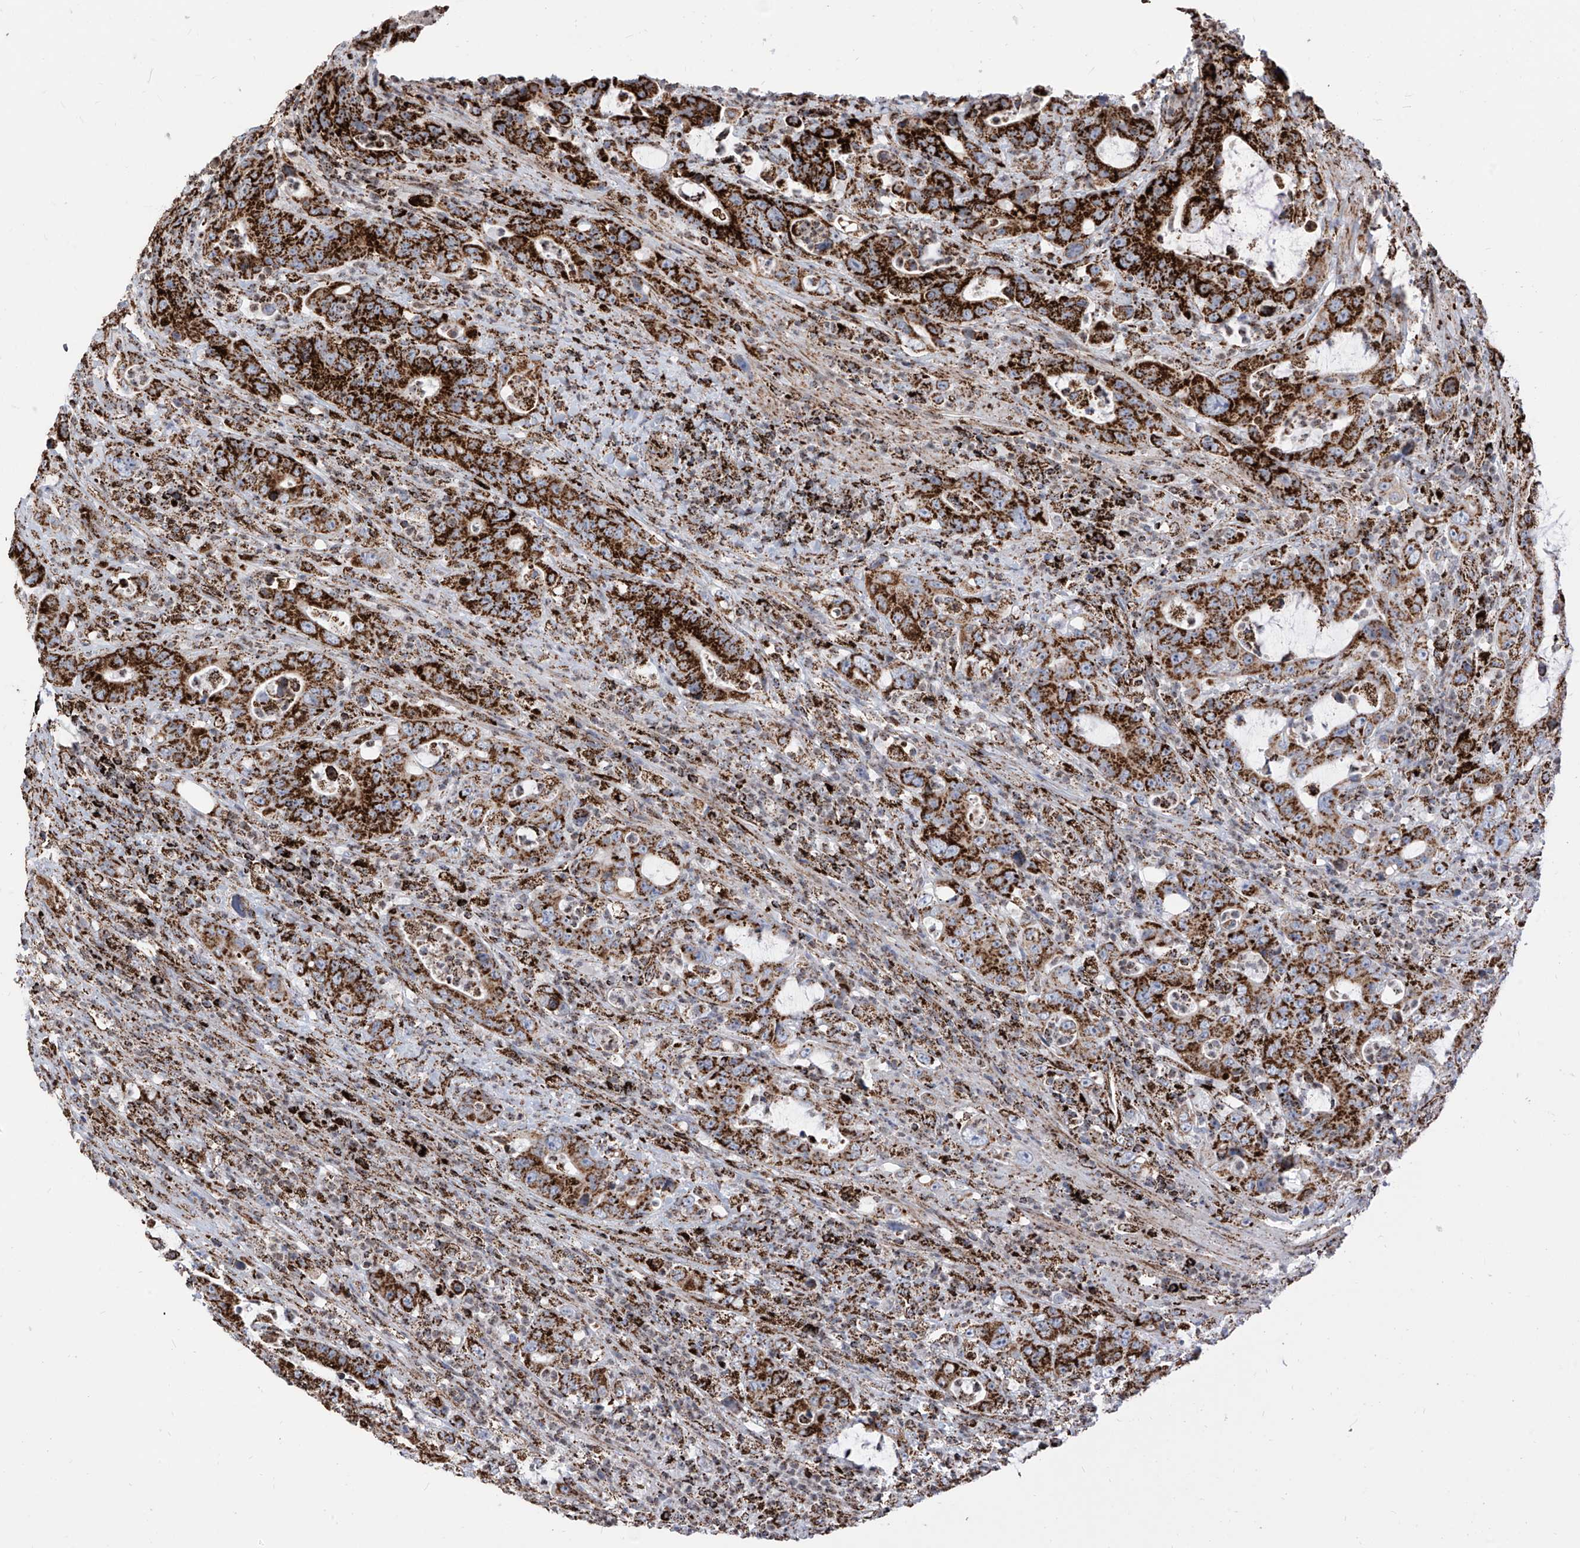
{"staining": {"intensity": "strong", "quantity": ">75%", "location": "cytoplasmic/membranous"}, "tissue": "colorectal cancer", "cell_type": "Tumor cells", "image_type": "cancer", "snomed": [{"axis": "morphology", "description": "Adenocarcinoma, NOS"}, {"axis": "topography", "description": "Colon"}], "caption": "The histopathology image reveals immunohistochemical staining of colorectal cancer. There is strong cytoplasmic/membranous staining is seen in approximately >75% of tumor cells.", "gene": "COX5B", "patient": {"sex": "female", "age": 75}}